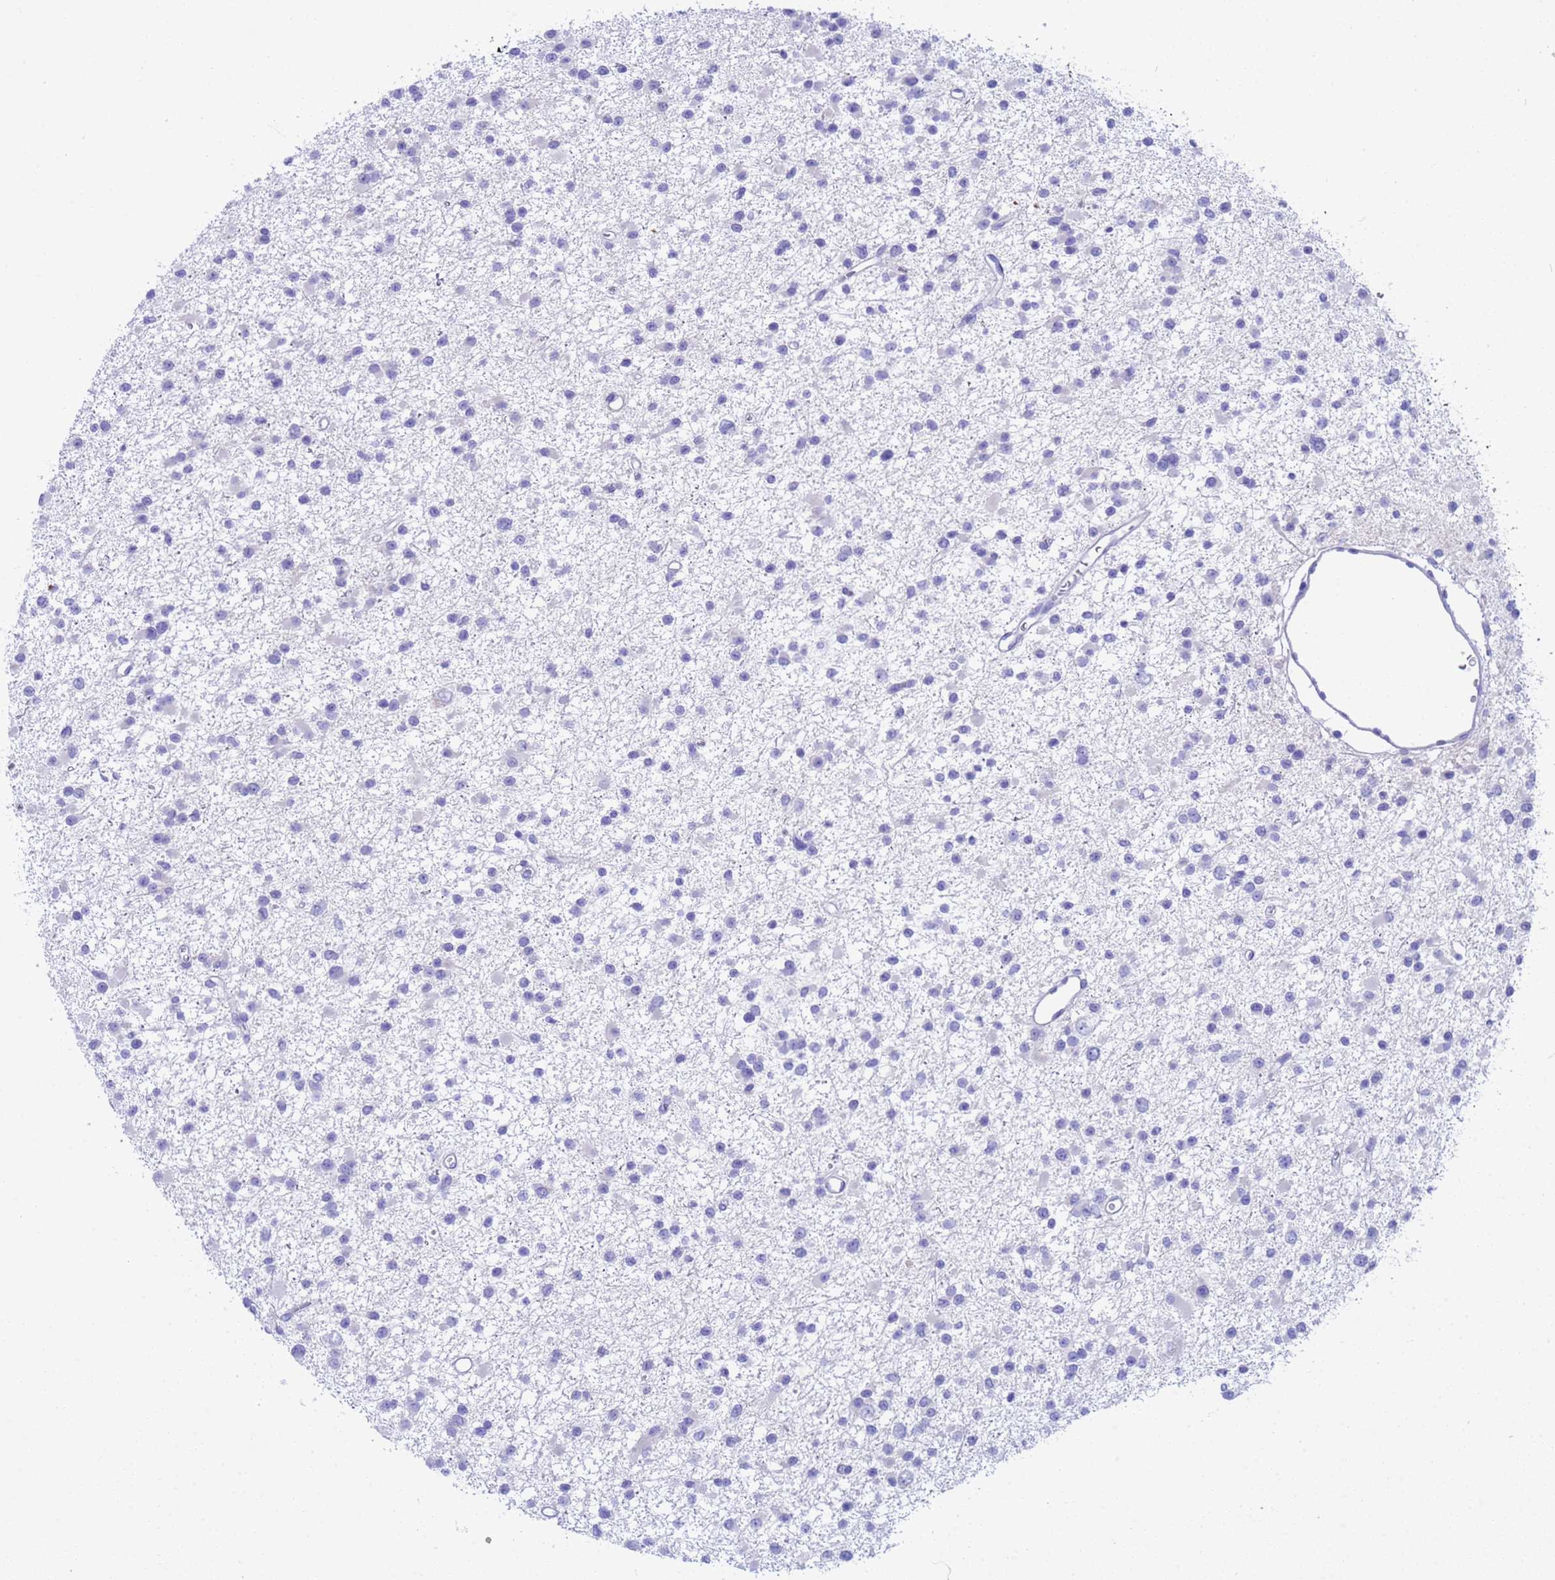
{"staining": {"intensity": "negative", "quantity": "none", "location": "none"}, "tissue": "glioma", "cell_type": "Tumor cells", "image_type": "cancer", "snomed": [{"axis": "morphology", "description": "Glioma, malignant, Low grade"}, {"axis": "topography", "description": "Brain"}], "caption": "Malignant glioma (low-grade) stained for a protein using immunohistochemistry displays no staining tumor cells.", "gene": "USP38", "patient": {"sex": "female", "age": 22}}